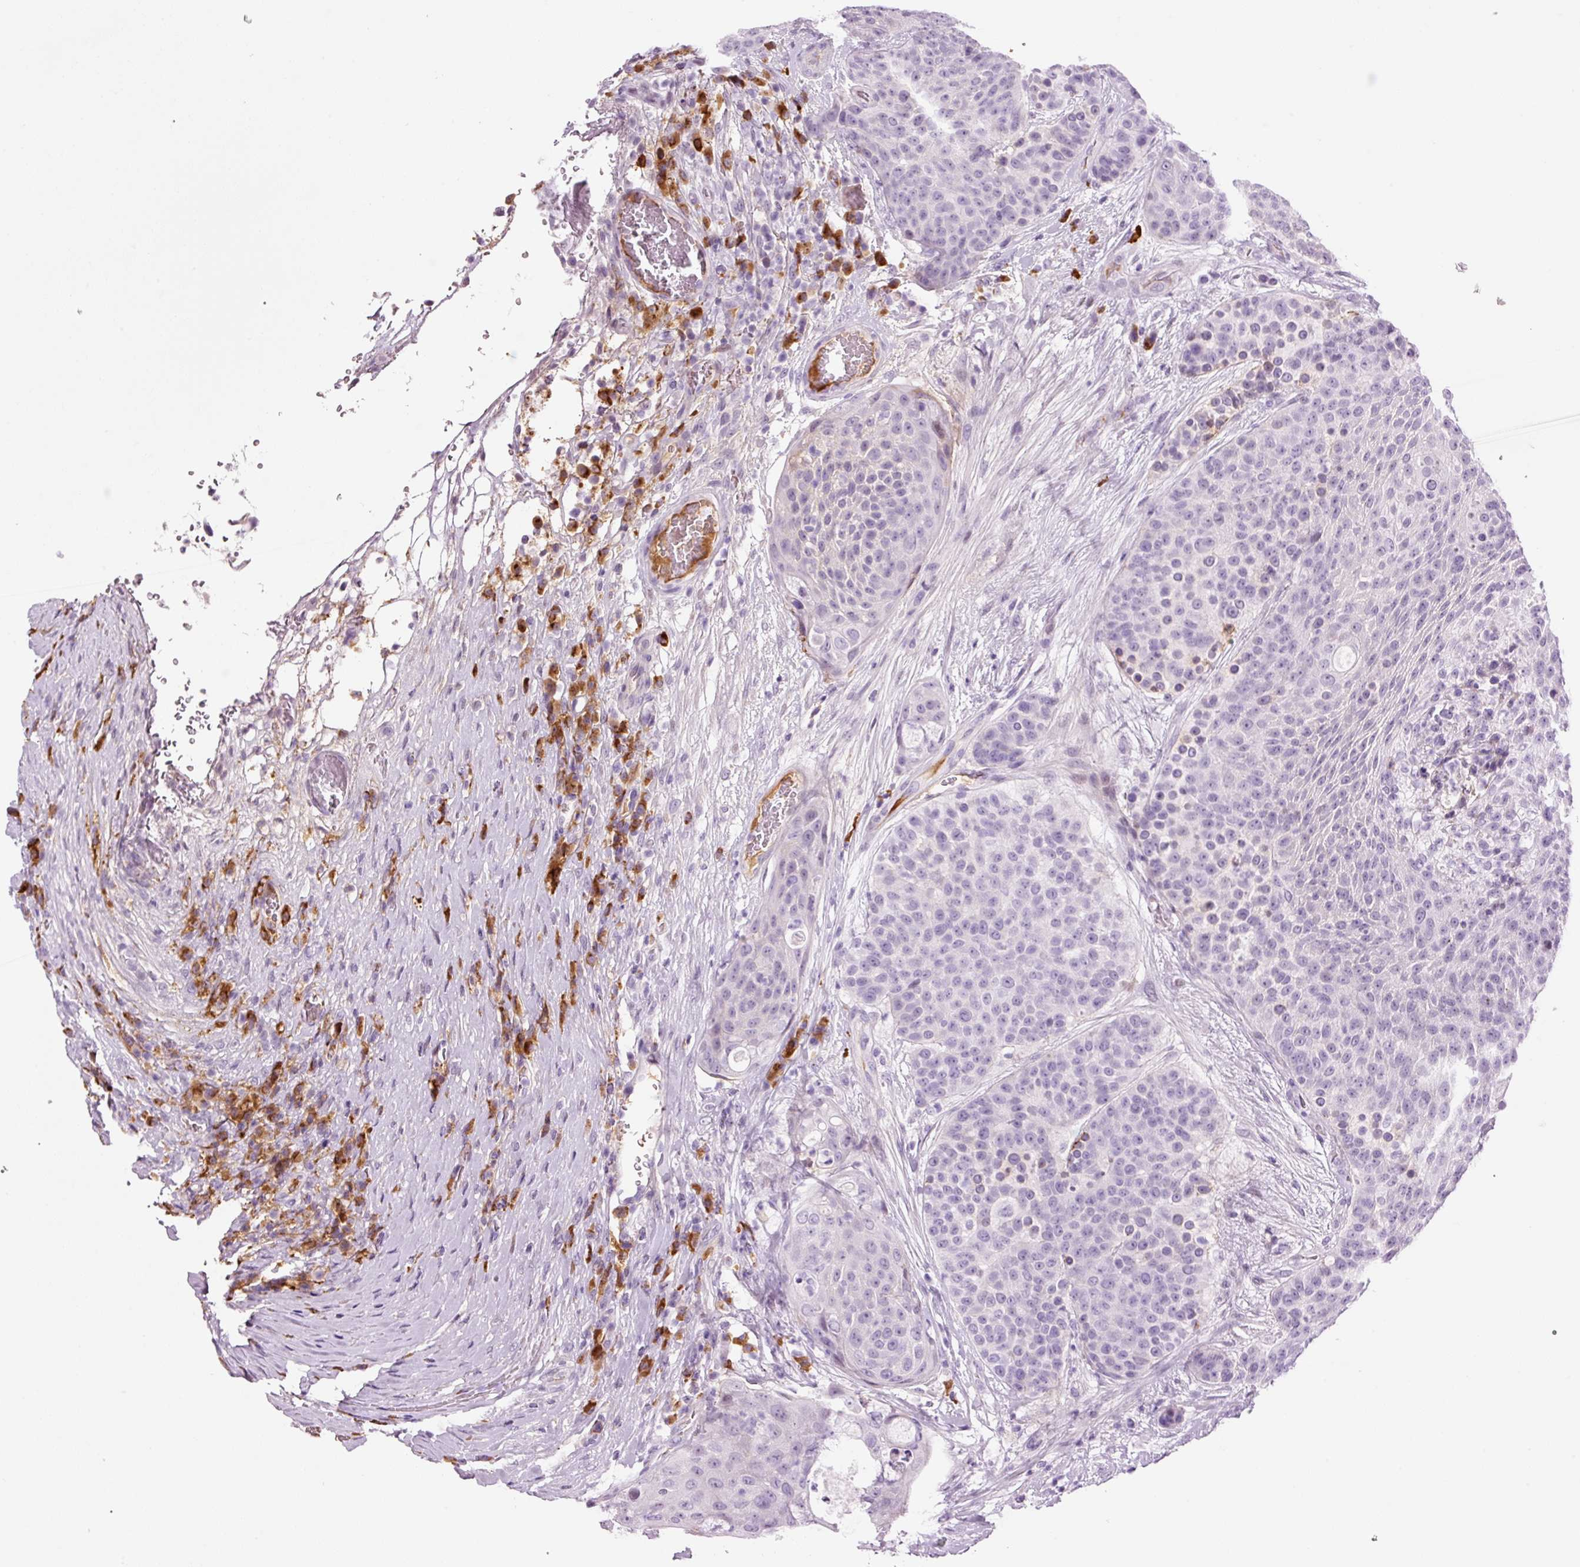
{"staining": {"intensity": "negative", "quantity": "none", "location": "none"}, "tissue": "urothelial cancer", "cell_type": "Tumor cells", "image_type": "cancer", "snomed": [{"axis": "morphology", "description": "Urothelial carcinoma, High grade"}, {"axis": "topography", "description": "Urinary bladder"}], "caption": "IHC of urothelial cancer exhibits no positivity in tumor cells.", "gene": "KLF1", "patient": {"sex": "female", "age": 63}}